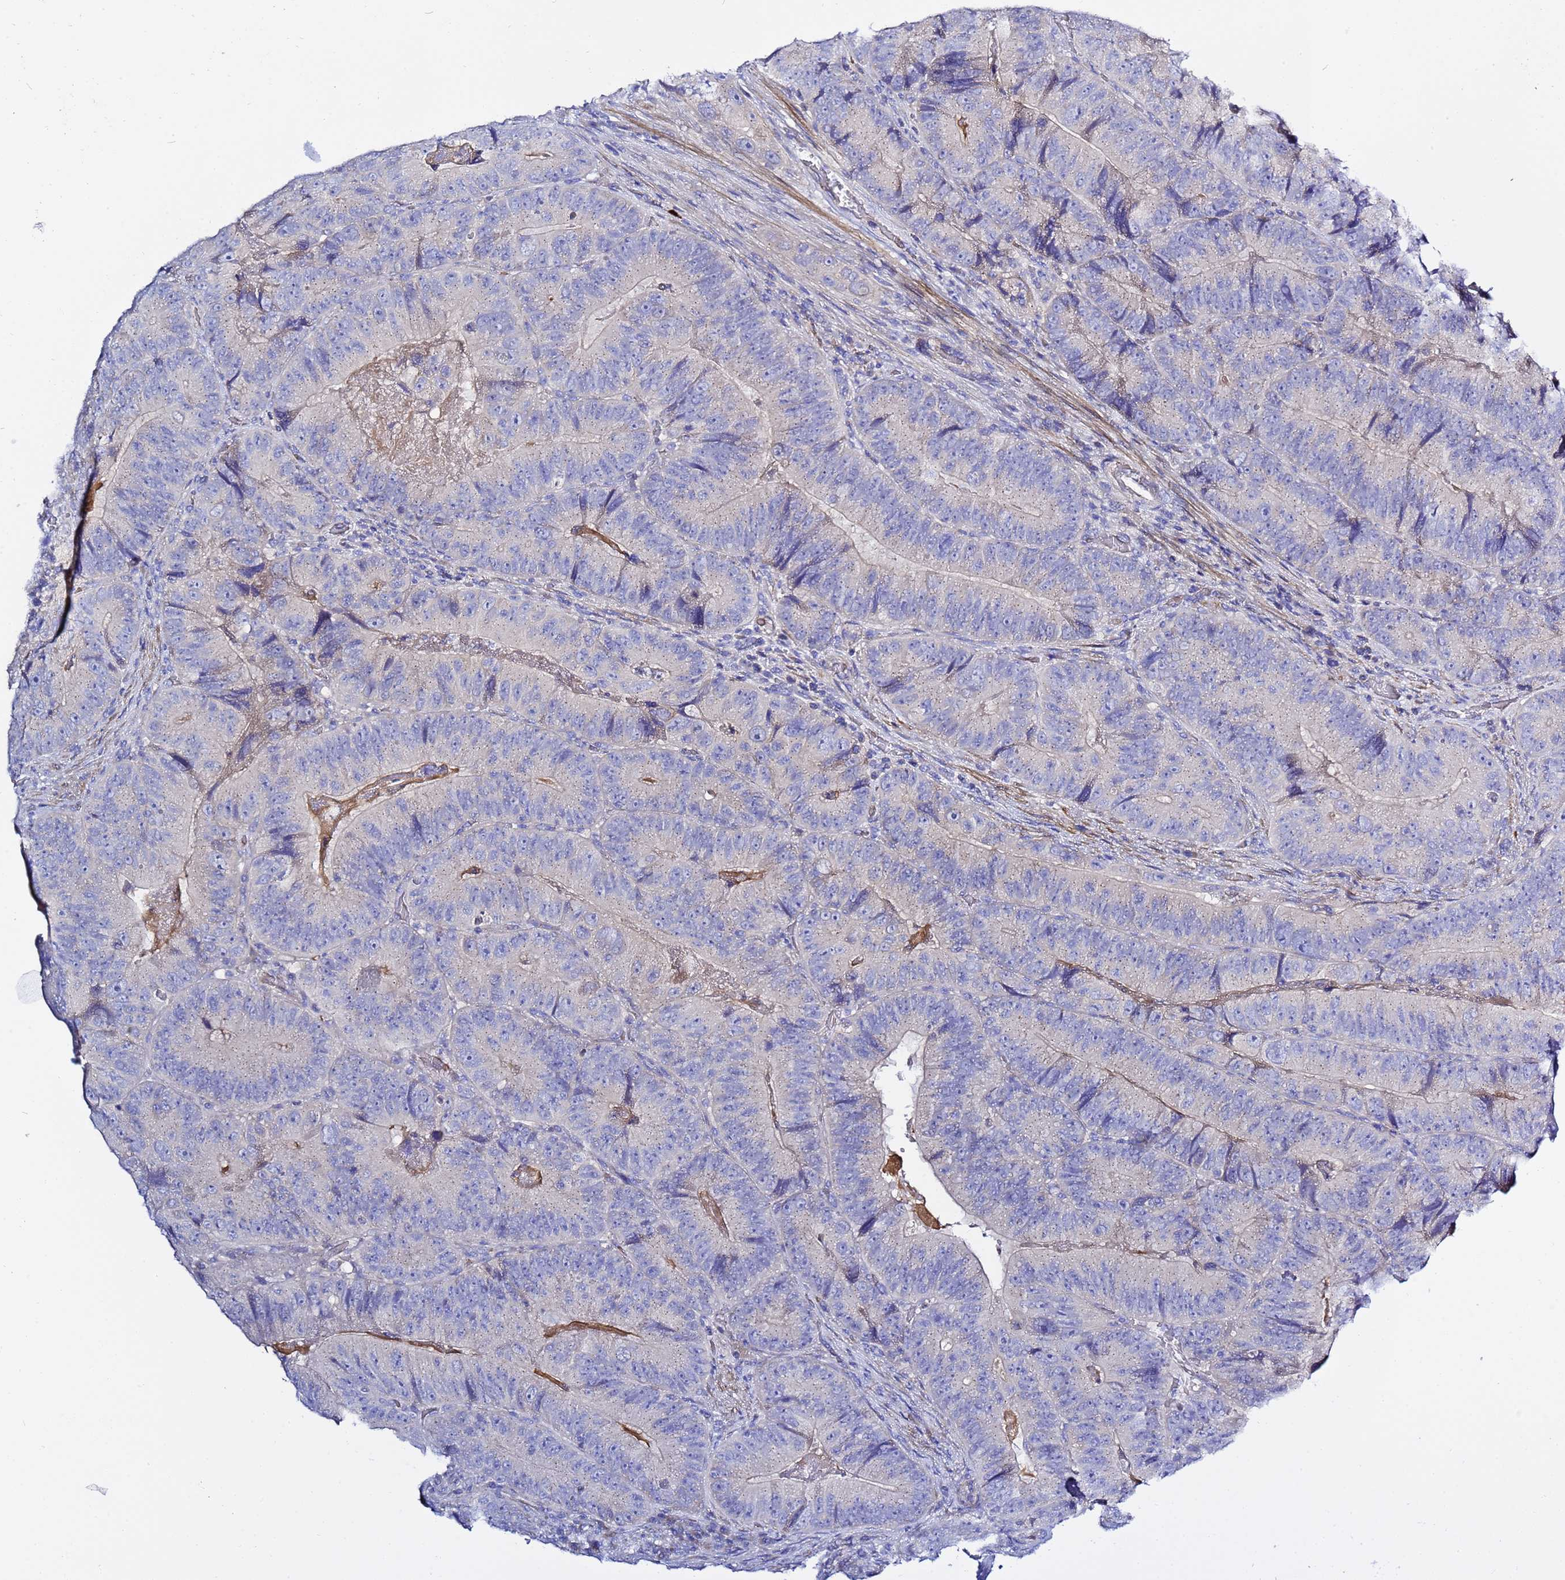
{"staining": {"intensity": "negative", "quantity": "none", "location": "none"}, "tissue": "colorectal cancer", "cell_type": "Tumor cells", "image_type": "cancer", "snomed": [{"axis": "morphology", "description": "Adenocarcinoma, NOS"}, {"axis": "topography", "description": "Colon"}], "caption": "Tumor cells show no significant staining in colorectal adenocarcinoma.", "gene": "USP18", "patient": {"sex": "female", "age": 86}}